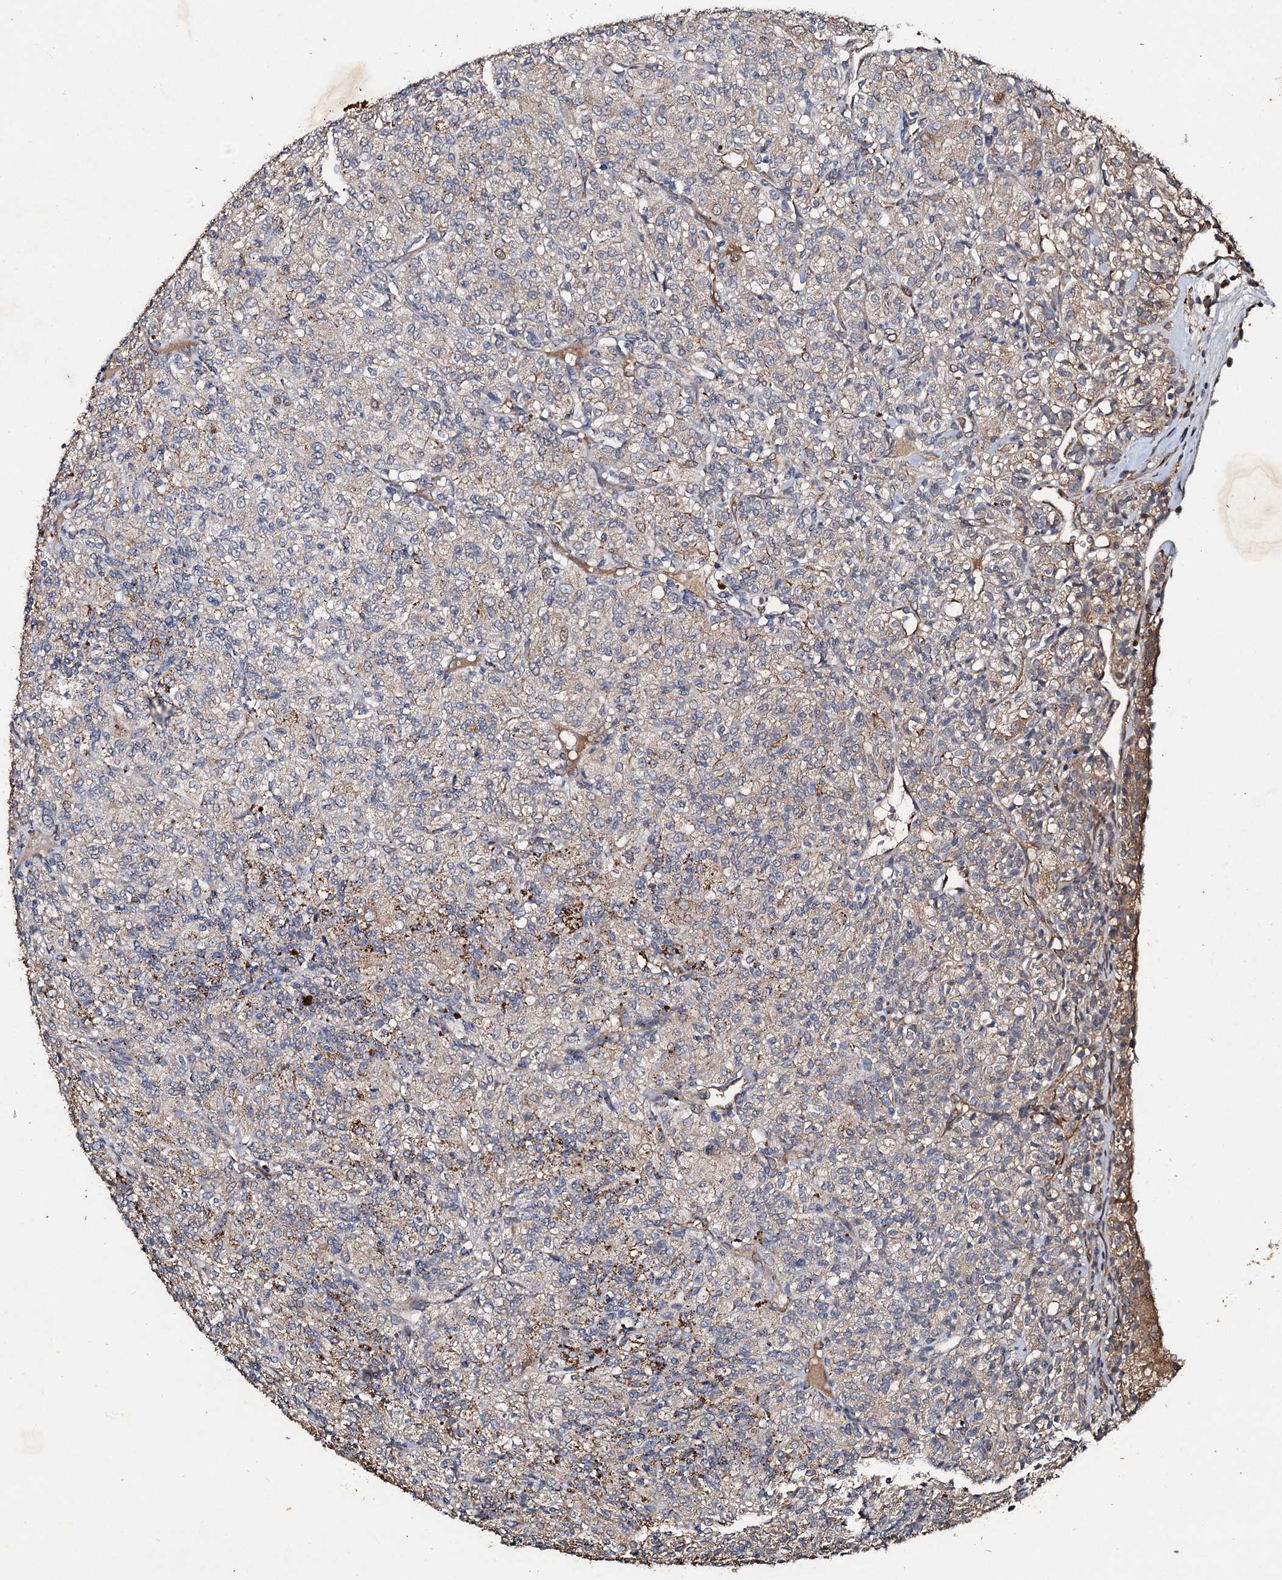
{"staining": {"intensity": "weak", "quantity": "<25%", "location": "cytoplasmic/membranous"}, "tissue": "renal cancer", "cell_type": "Tumor cells", "image_type": "cancer", "snomed": [{"axis": "morphology", "description": "Adenocarcinoma, NOS"}, {"axis": "topography", "description": "Kidney"}], "caption": "Renal cancer was stained to show a protein in brown. There is no significant positivity in tumor cells.", "gene": "ADAMTS10", "patient": {"sex": "male", "age": 77}}